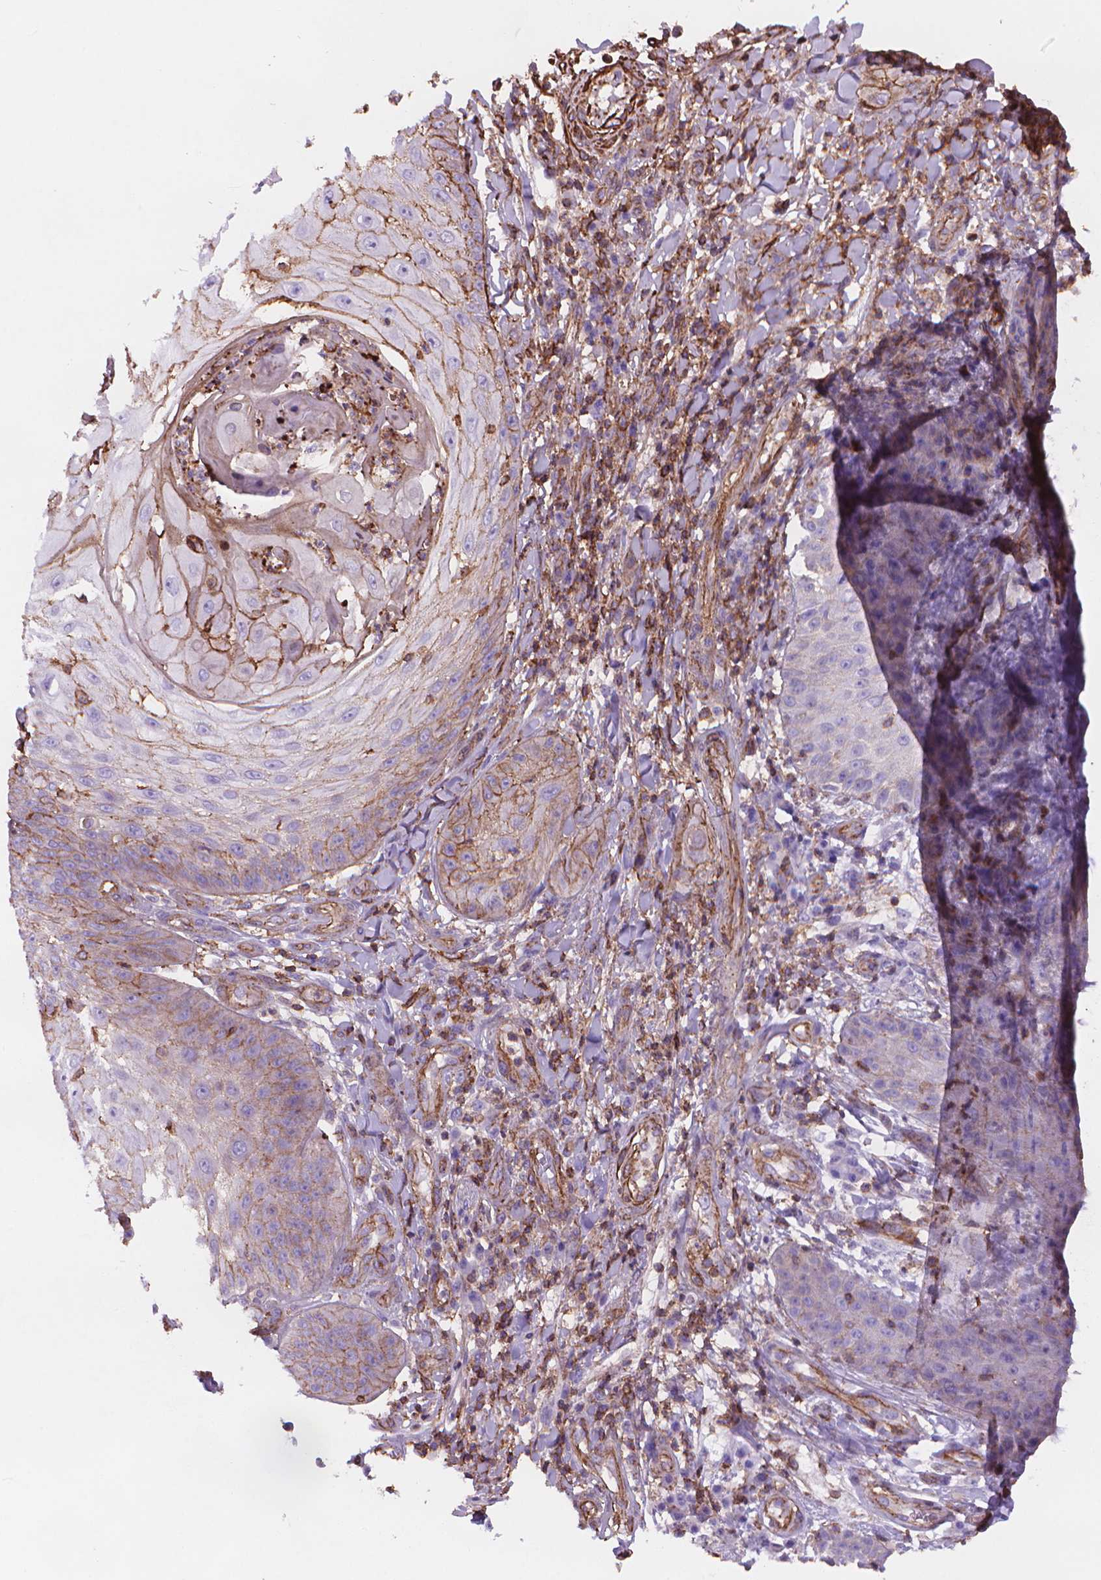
{"staining": {"intensity": "moderate", "quantity": "<25%", "location": "cytoplasmic/membranous"}, "tissue": "skin cancer", "cell_type": "Tumor cells", "image_type": "cancer", "snomed": [{"axis": "morphology", "description": "Squamous cell carcinoma, NOS"}, {"axis": "topography", "description": "Skin"}], "caption": "Moderate cytoplasmic/membranous protein positivity is present in about <25% of tumor cells in skin cancer. (Brightfield microscopy of DAB IHC at high magnification).", "gene": "PATJ", "patient": {"sex": "male", "age": 70}}